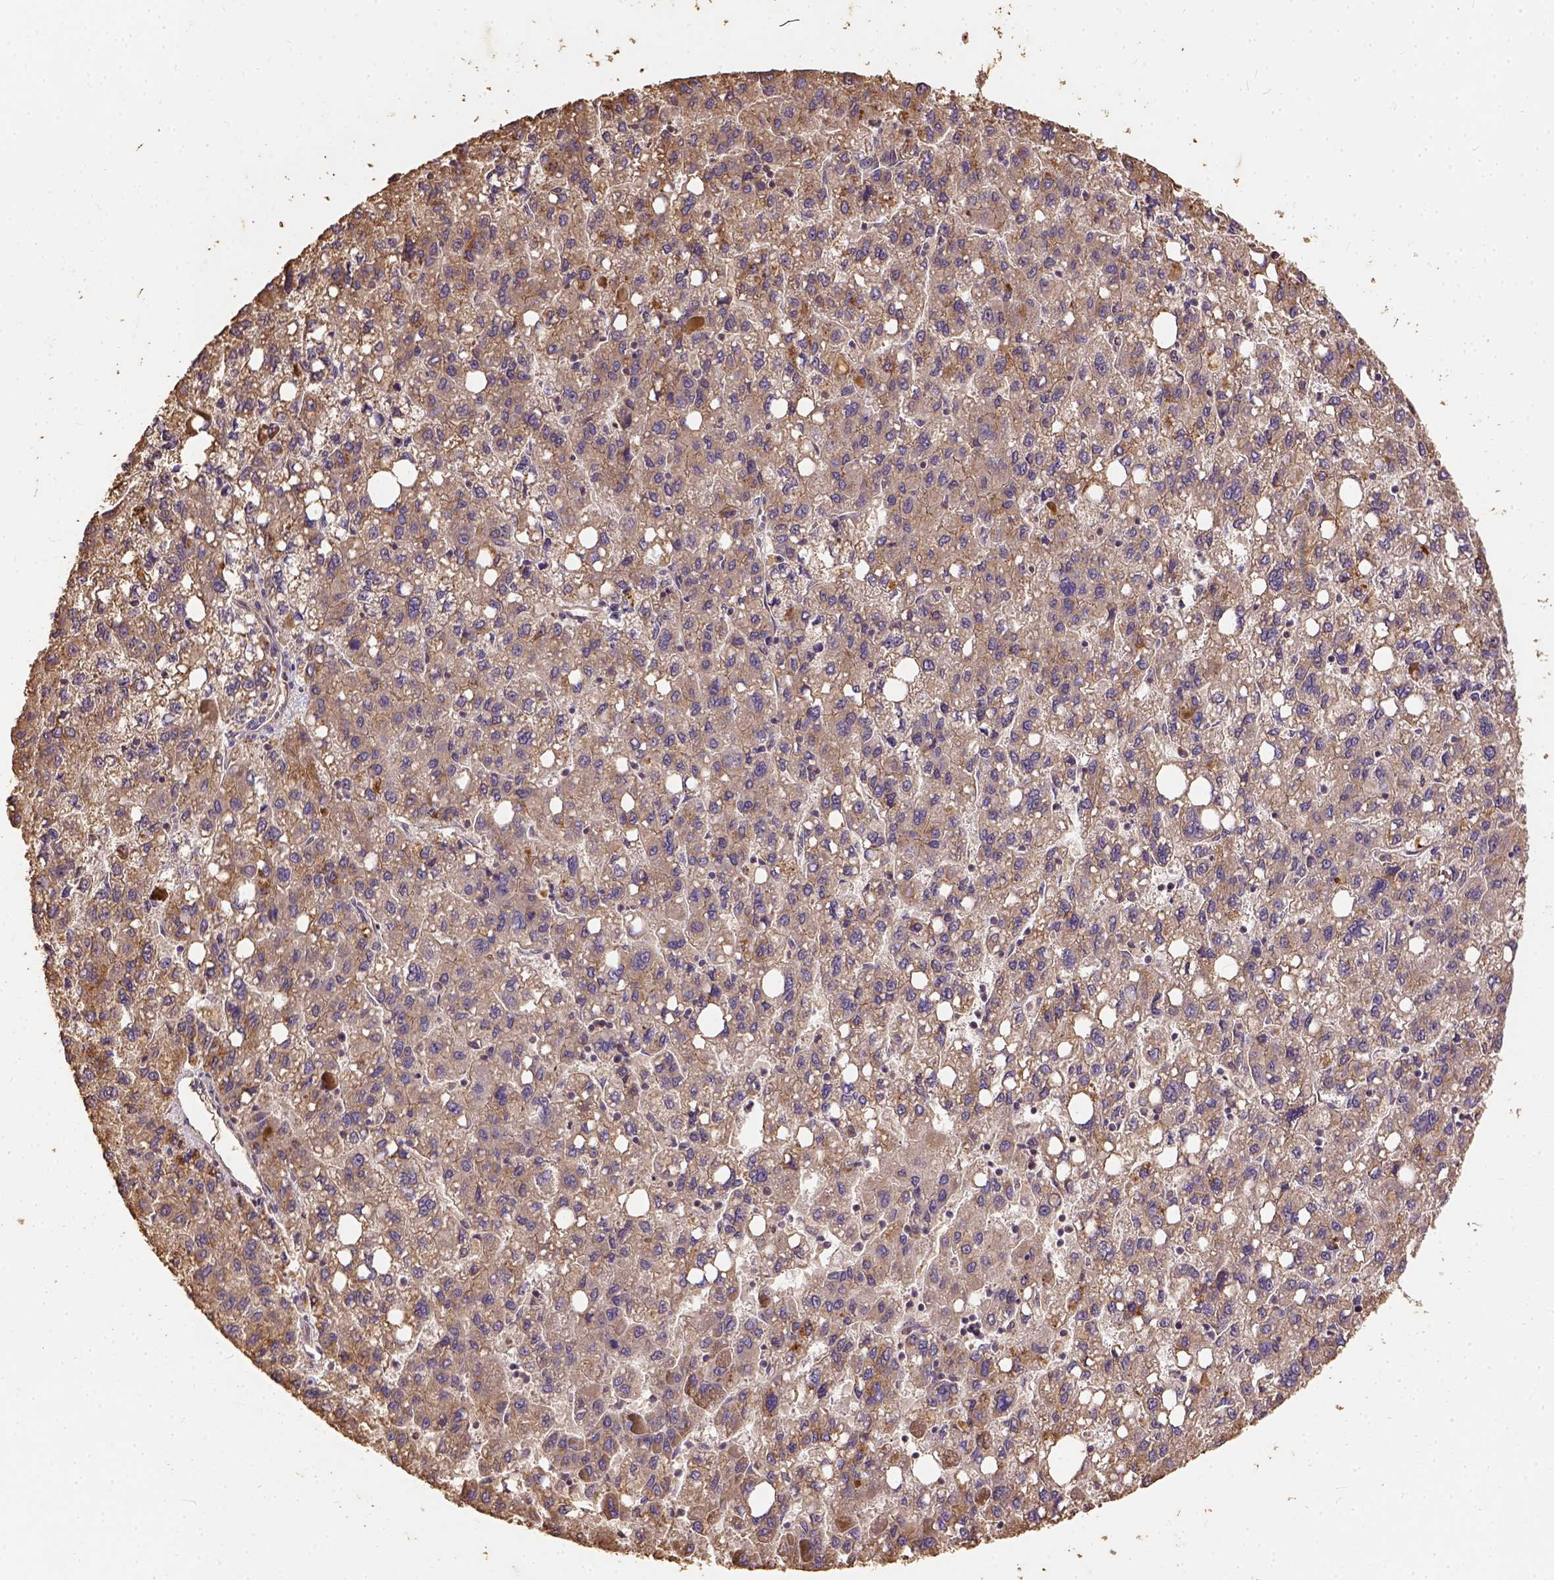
{"staining": {"intensity": "moderate", "quantity": "<25%", "location": "cytoplasmic/membranous"}, "tissue": "liver cancer", "cell_type": "Tumor cells", "image_type": "cancer", "snomed": [{"axis": "morphology", "description": "Carcinoma, Hepatocellular, NOS"}, {"axis": "topography", "description": "Liver"}], "caption": "Protein staining of liver cancer tissue demonstrates moderate cytoplasmic/membranous expression in about <25% of tumor cells.", "gene": "ATP1B3", "patient": {"sex": "female", "age": 82}}